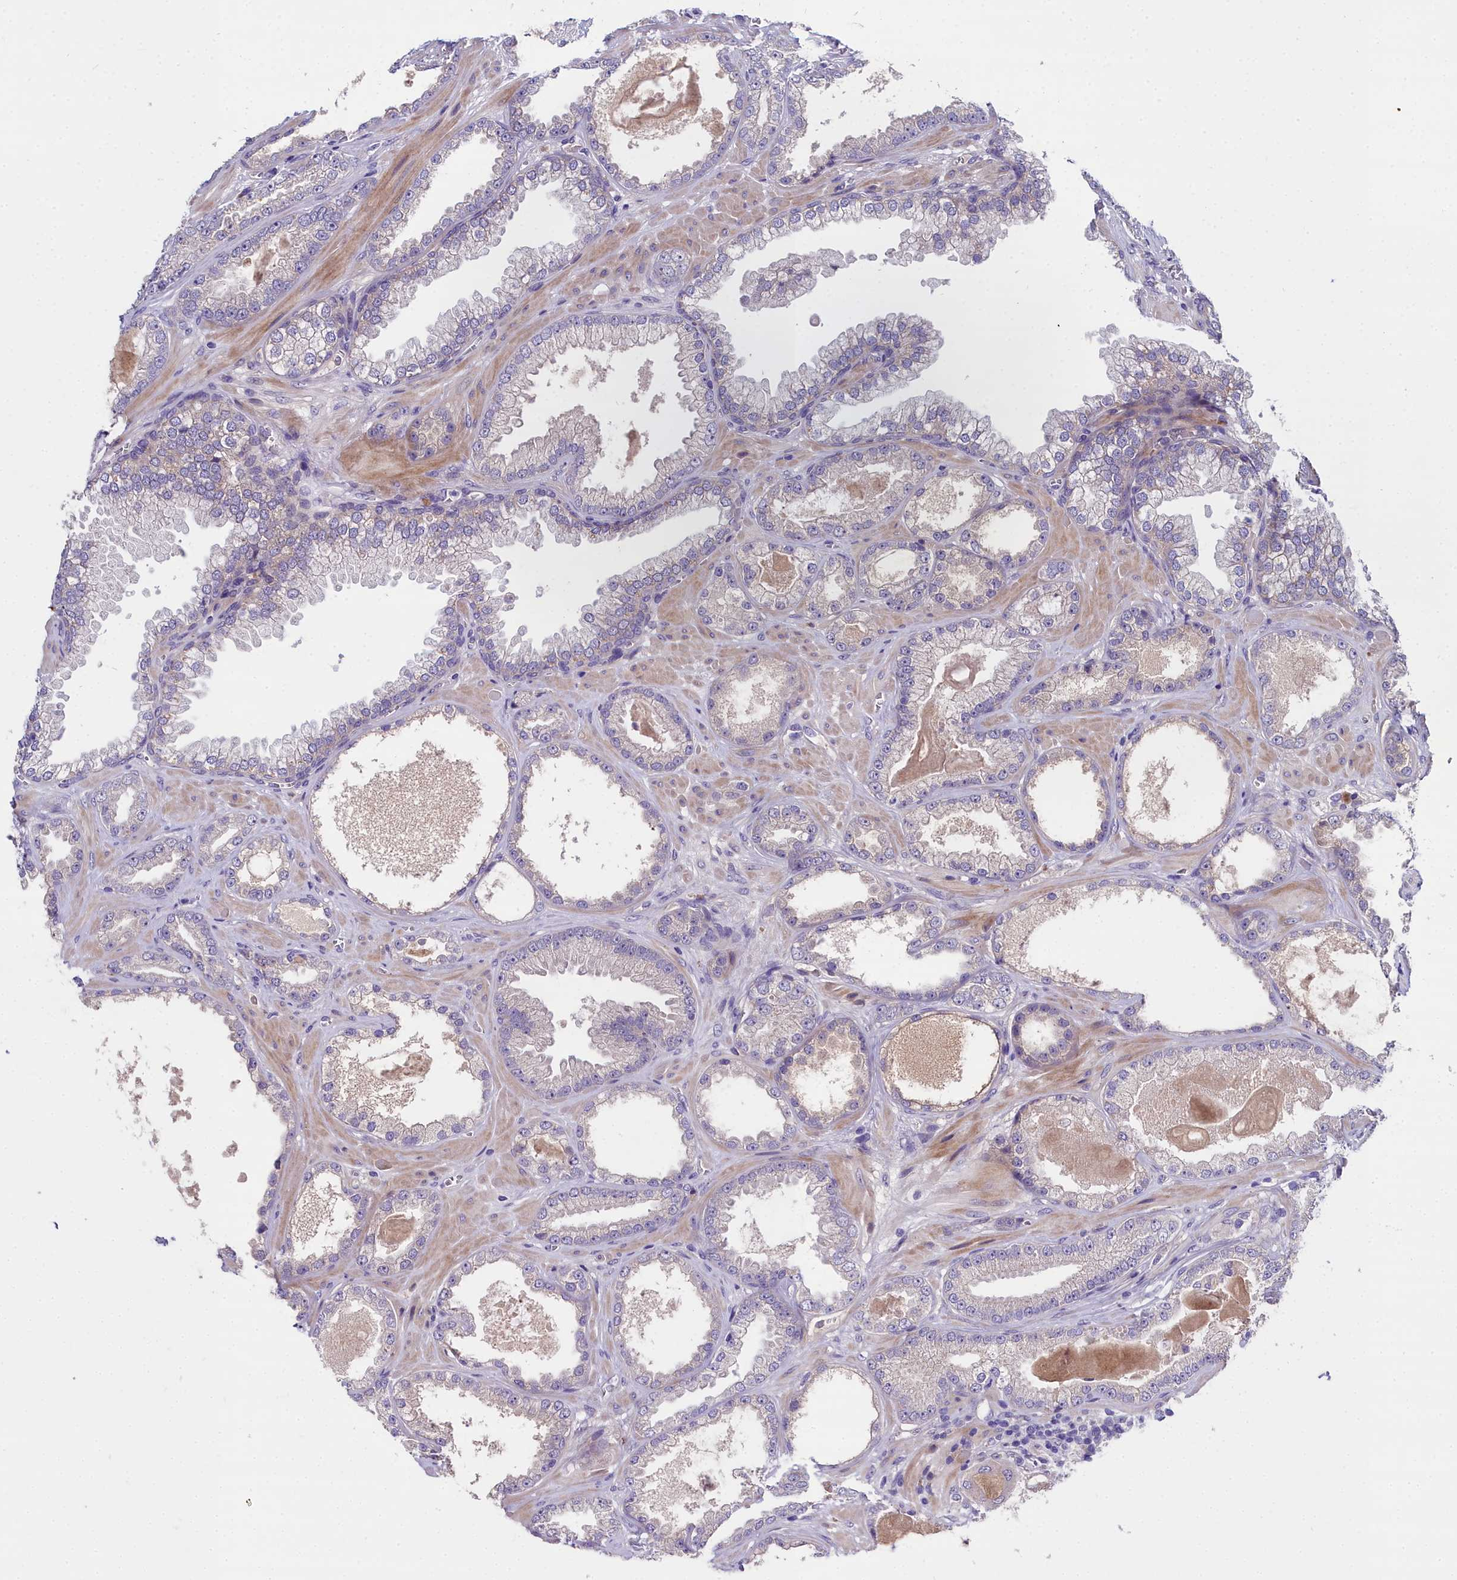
{"staining": {"intensity": "negative", "quantity": "none", "location": "none"}, "tissue": "prostate cancer", "cell_type": "Tumor cells", "image_type": "cancer", "snomed": [{"axis": "morphology", "description": "Adenocarcinoma, Low grade"}, {"axis": "topography", "description": "Prostate"}], "caption": "Protein analysis of low-grade adenocarcinoma (prostate) reveals no significant expression in tumor cells.", "gene": "NT5M", "patient": {"sex": "male", "age": 57}}